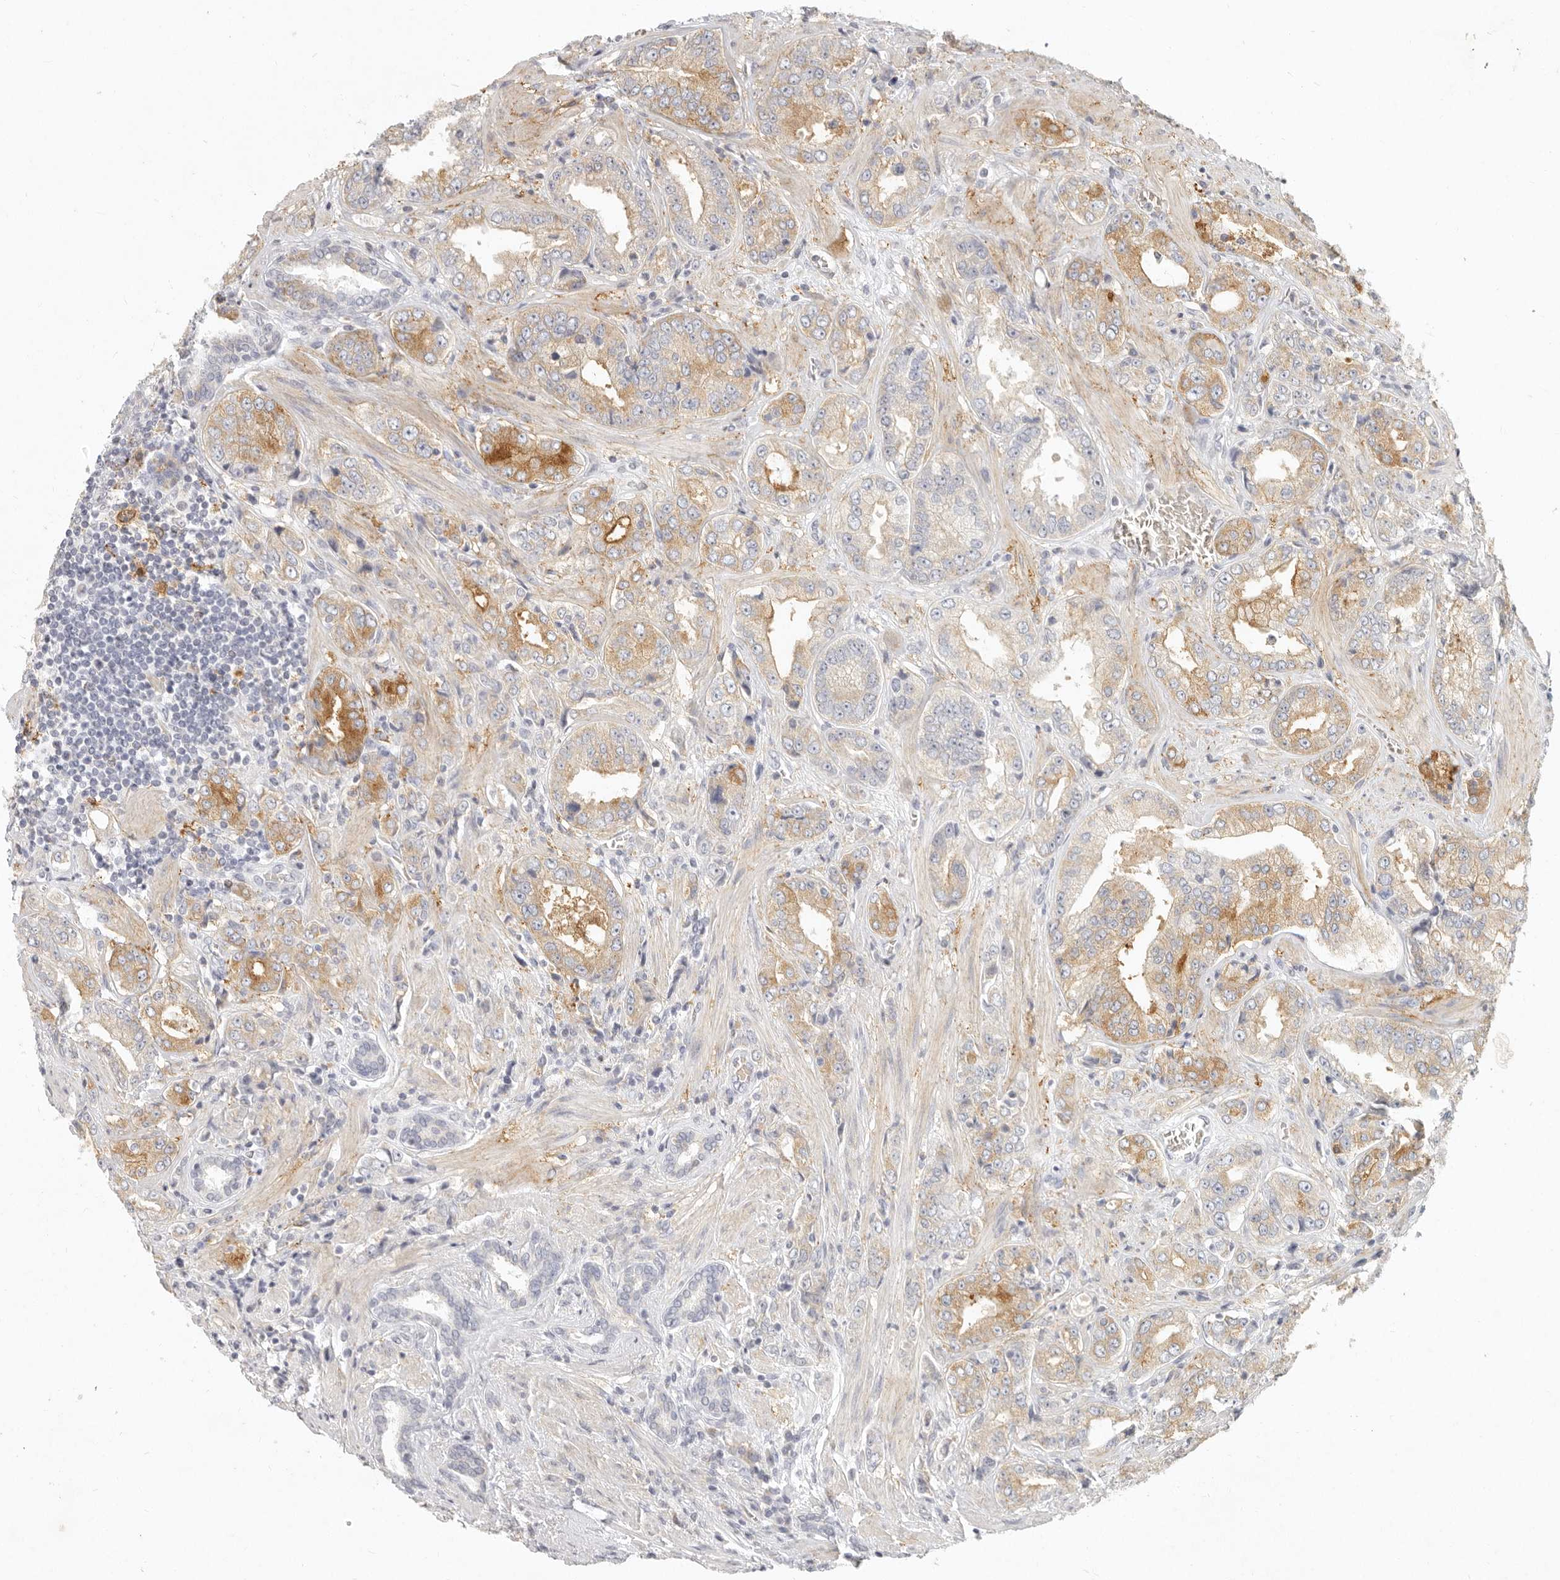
{"staining": {"intensity": "moderate", "quantity": "25%-75%", "location": "cytoplasmic/membranous"}, "tissue": "prostate cancer", "cell_type": "Tumor cells", "image_type": "cancer", "snomed": [{"axis": "morphology", "description": "Adenocarcinoma, High grade"}, {"axis": "topography", "description": "Prostate"}], "caption": "Tumor cells show medium levels of moderate cytoplasmic/membranous expression in approximately 25%-75% of cells in human prostate cancer (adenocarcinoma (high-grade)). The staining was performed using DAB (3,3'-diaminobenzidine), with brown indicating positive protein expression. Nuclei are stained blue with hematoxylin.", "gene": "NIBAN1", "patient": {"sex": "male", "age": 61}}